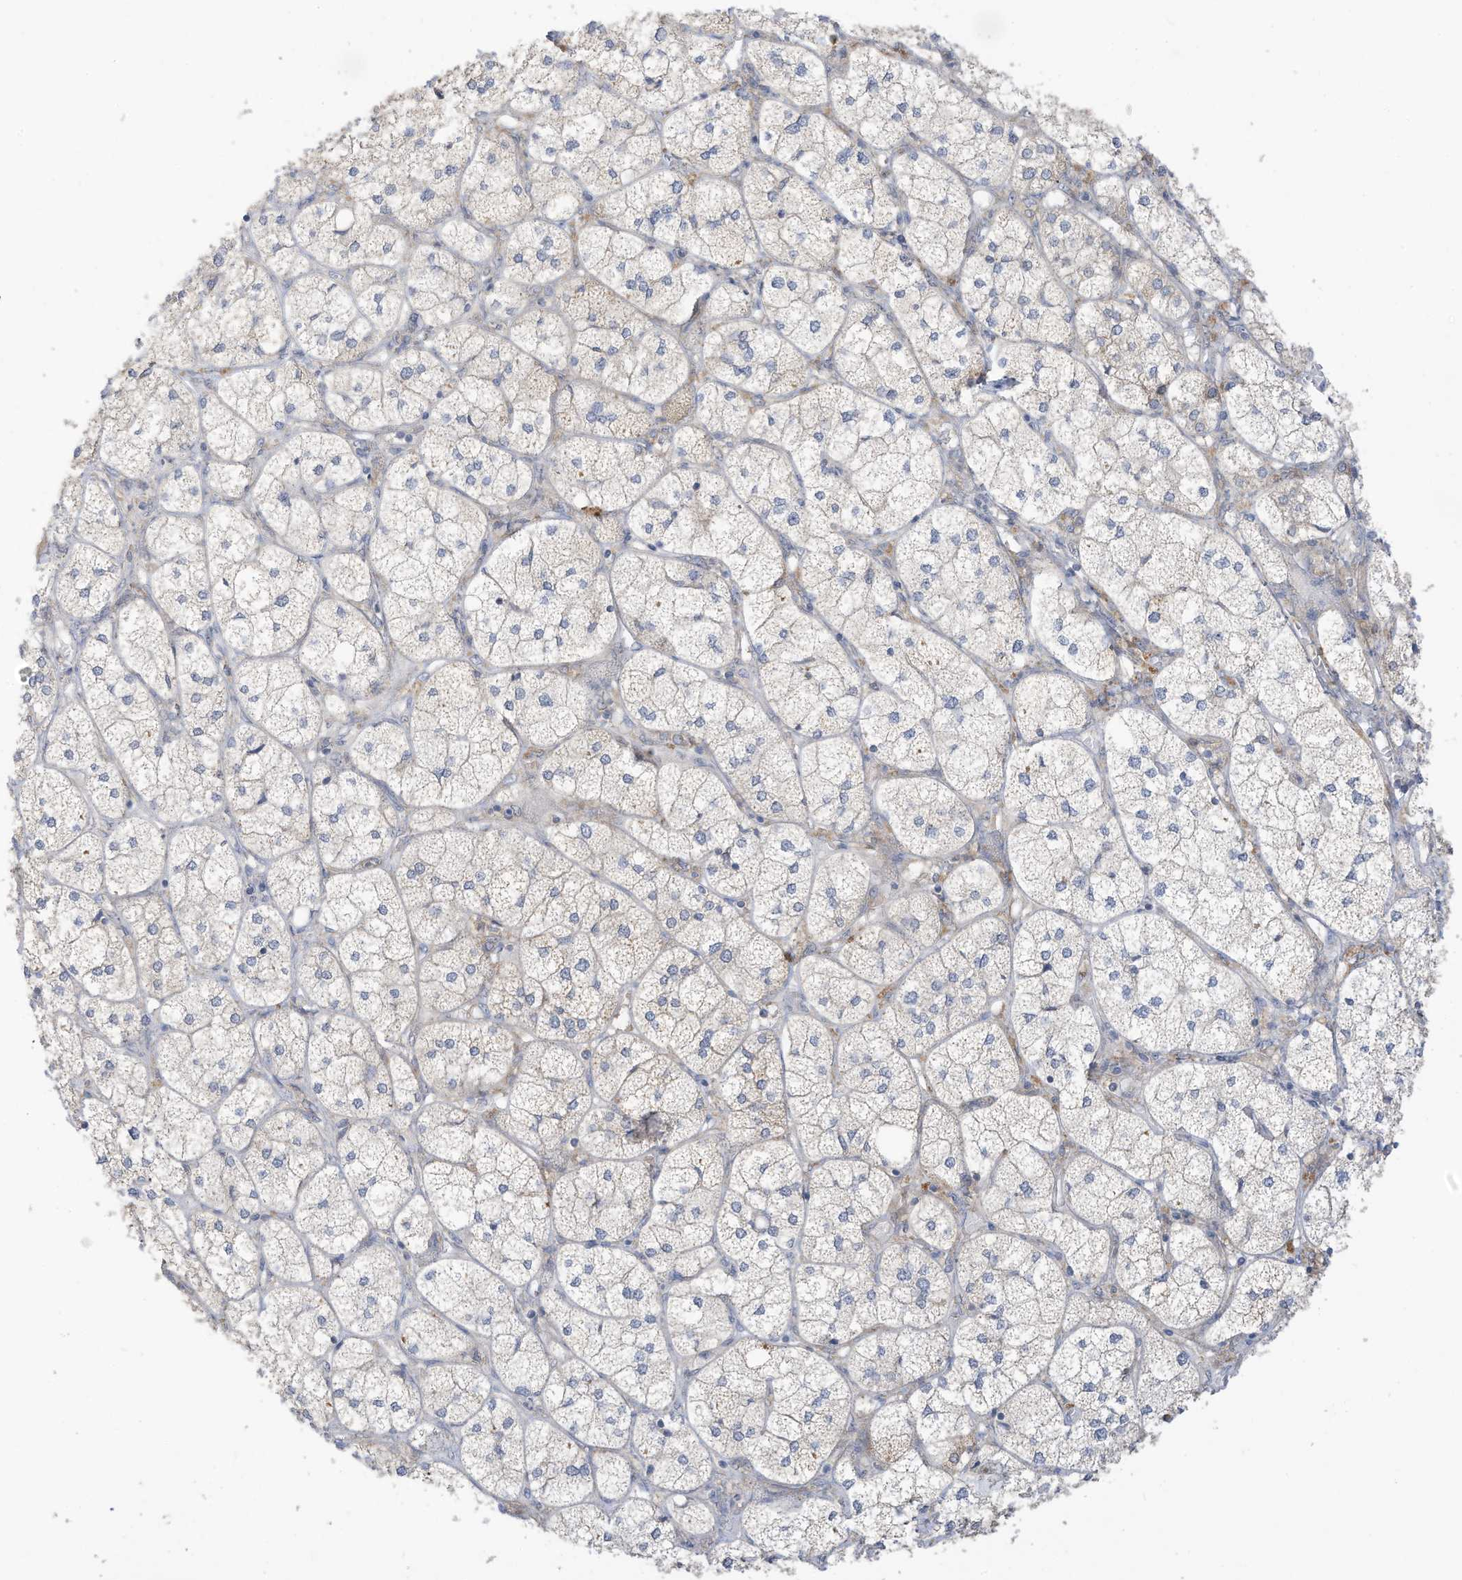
{"staining": {"intensity": "weak", "quantity": "25%-75%", "location": "cytoplasmic/membranous"}, "tissue": "adrenal gland", "cell_type": "Glandular cells", "image_type": "normal", "snomed": [{"axis": "morphology", "description": "Normal tissue, NOS"}, {"axis": "topography", "description": "Adrenal gland"}], "caption": "Adrenal gland stained for a protein exhibits weak cytoplasmic/membranous positivity in glandular cells.", "gene": "LRRN2", "patient": {"sex": "female", "age": 61}}